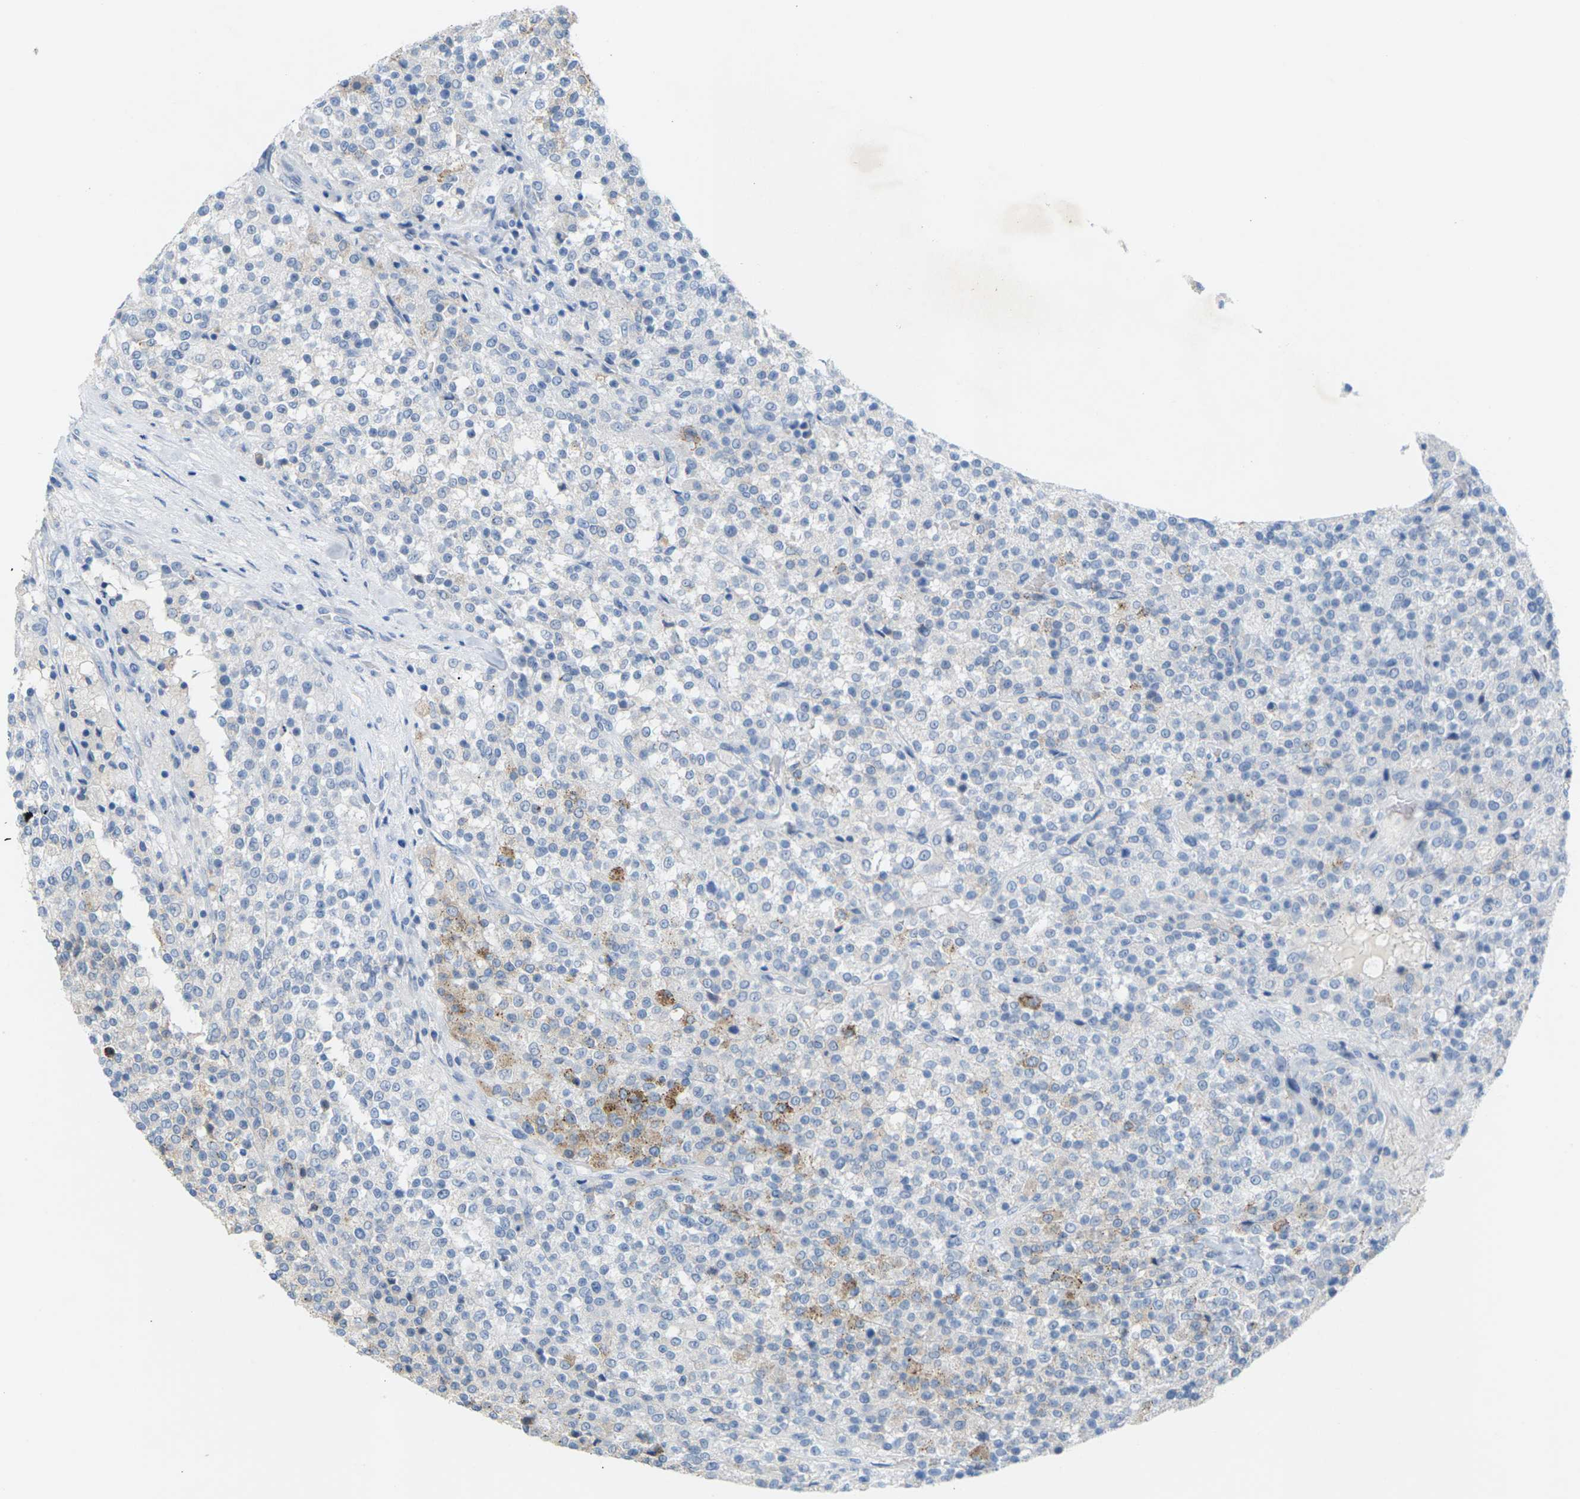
{"staining": {"intensity": "negative", "quantity": "none", "location": "none"}, "tissue": "testis cancer", "cell_type": "Tumor cells", "image_type": "cancer", "snomed": [{"axis": "morphology", "description": "Seminoma, NOS"}, {"axis": "topography", "description": "Testis"}], "caption": "Human testis cancer stained for a protein using IHC reveals no positivity in tumor cells.", "gene": "CLDN3", "patient": {"sex": "male", "age": 59}}